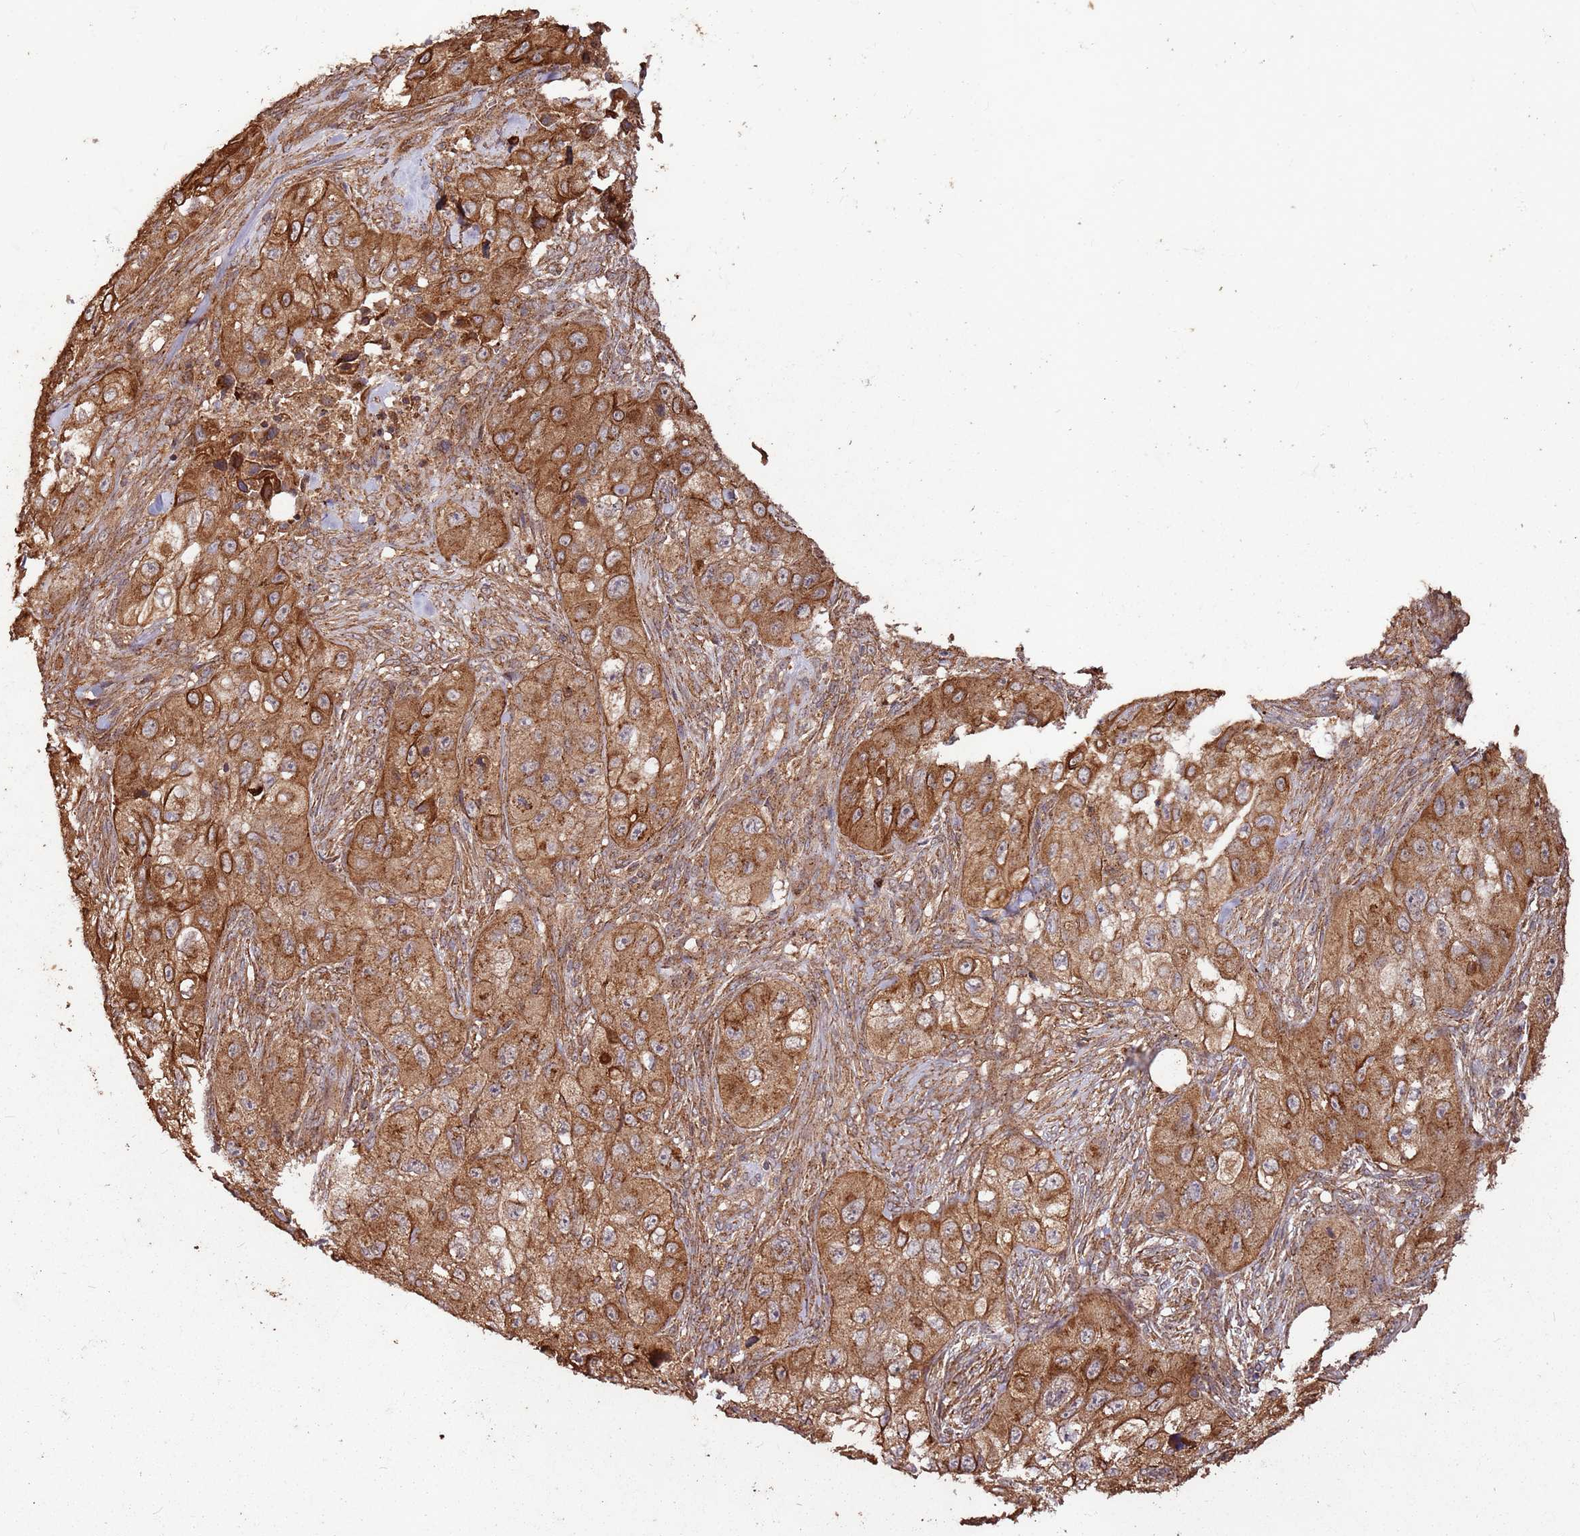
{"staining": {"intensity": "moderate", "quantity": ">75%", "location": "cytoplasmic/membranous"}, "tissue": "skin cancer", "cell_type": "Tumor cells", "image_type": "cancer", "snomed": [{"axis": "morphology", "description": "Squamous cell carcinoma, NOS"}, {"axis": "topography", "description": "Skin"}, {"axis": "topography", "description": "Subcutis"}], "caption": "Immunohistochemical staining of human skin cancer (squamous cell carcinoma) shows medium levels of moderate cytoplasmic/membranous protein staining in about >75% of tumor cells.", "gene": "FAM186A", "patient": {"sex": "male", "age": 73}}